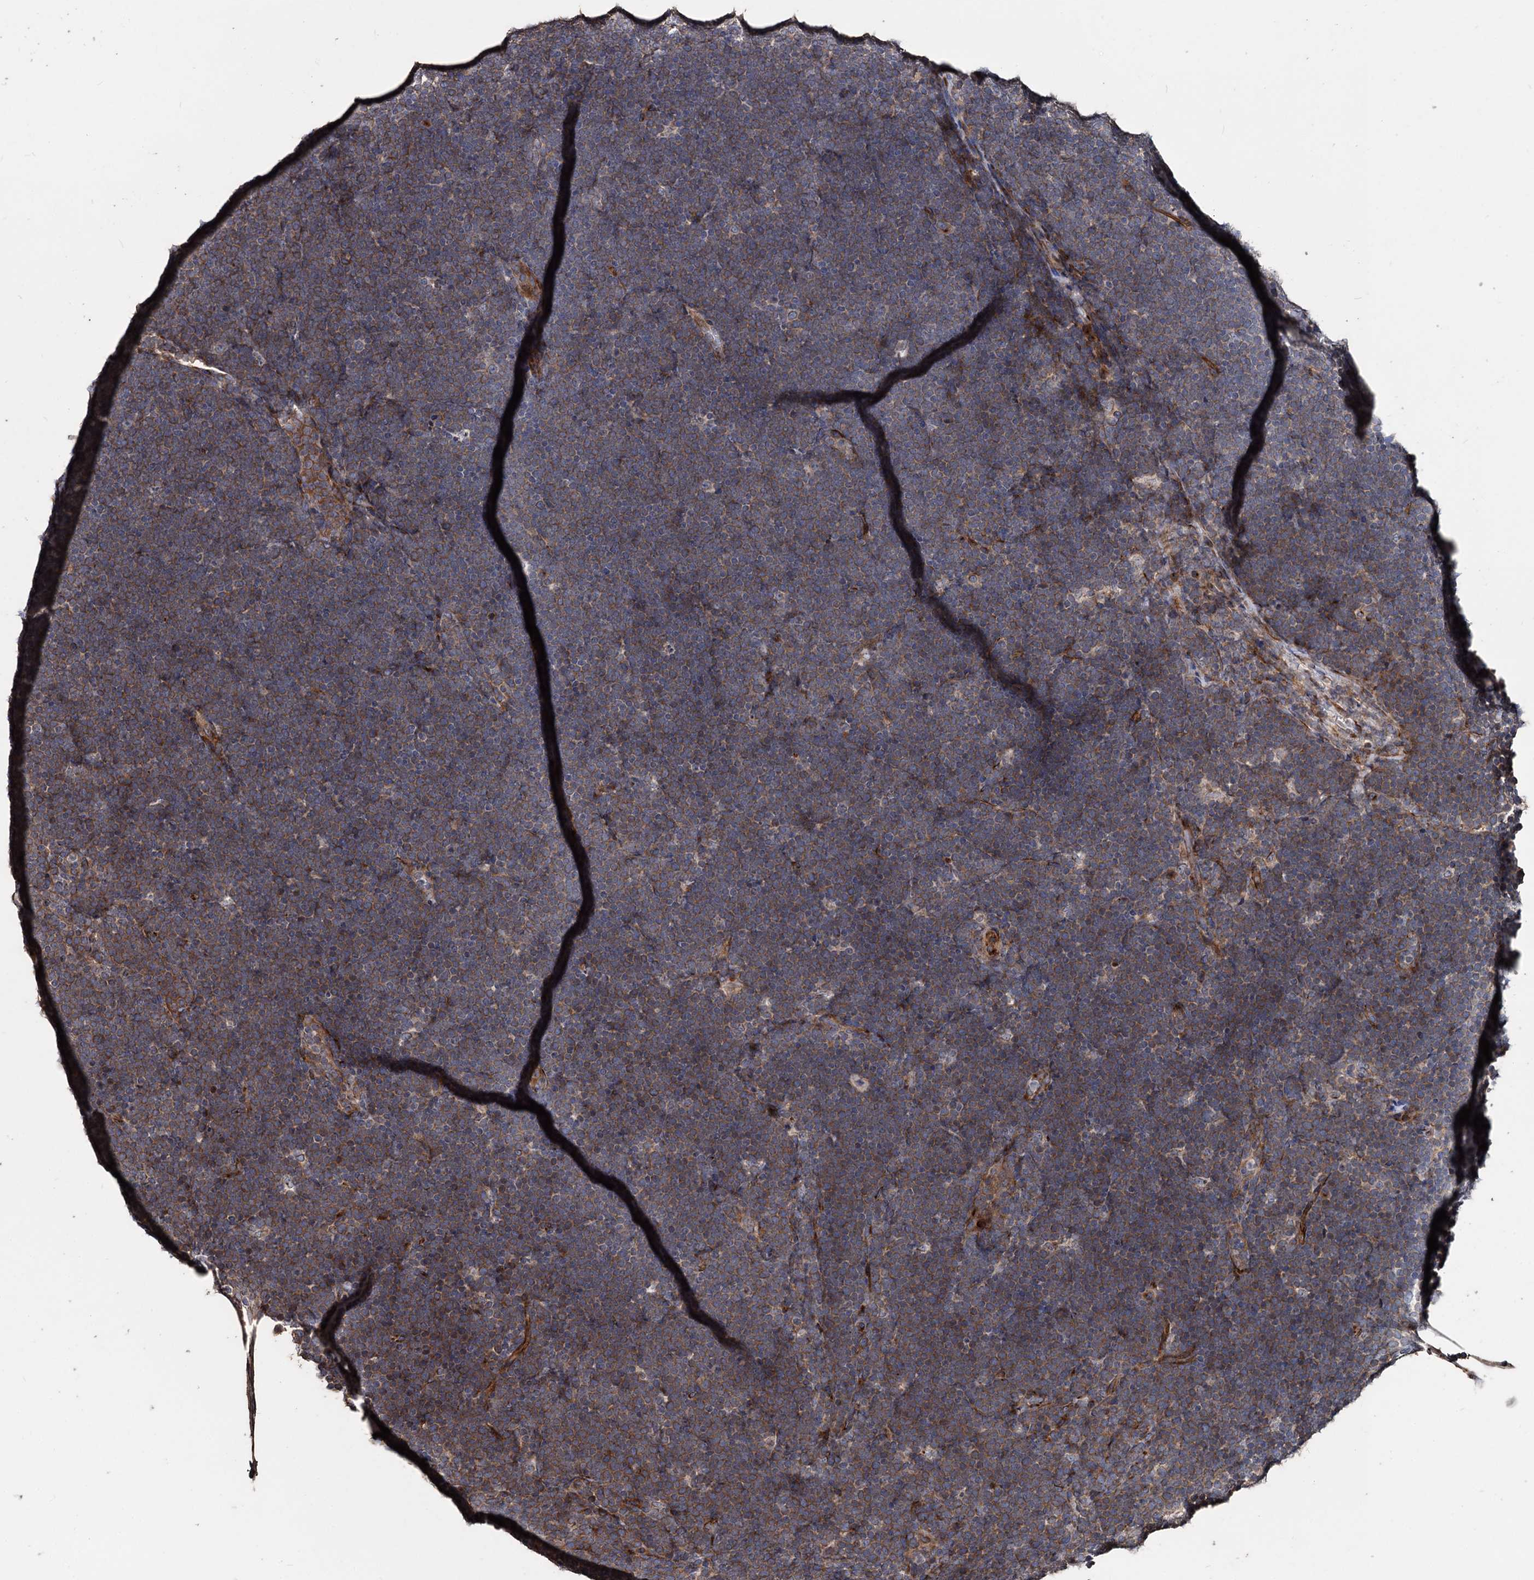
{"staining": {"intensity": "moderate", "quantity": ">75%", "location": "cytoplasmic/membranous"}, "tissue": "lymphoma", "cell_type": "Tumor cells", "image_type": "cancer", "snomed": [{"axis": "morphology", "description": "Malignant lymphoma, non-Hodgkin's type, High grade"}, {"axis": "topography", "description": "Lymph node"}], "caption": "Protein staining of lymphoma tissue displays moderate cytoplasmic/membranous positivity in about >75% of tumor cells.", "gene": "DEPDC4", "patient": {"sex": "male", "age": 13}}